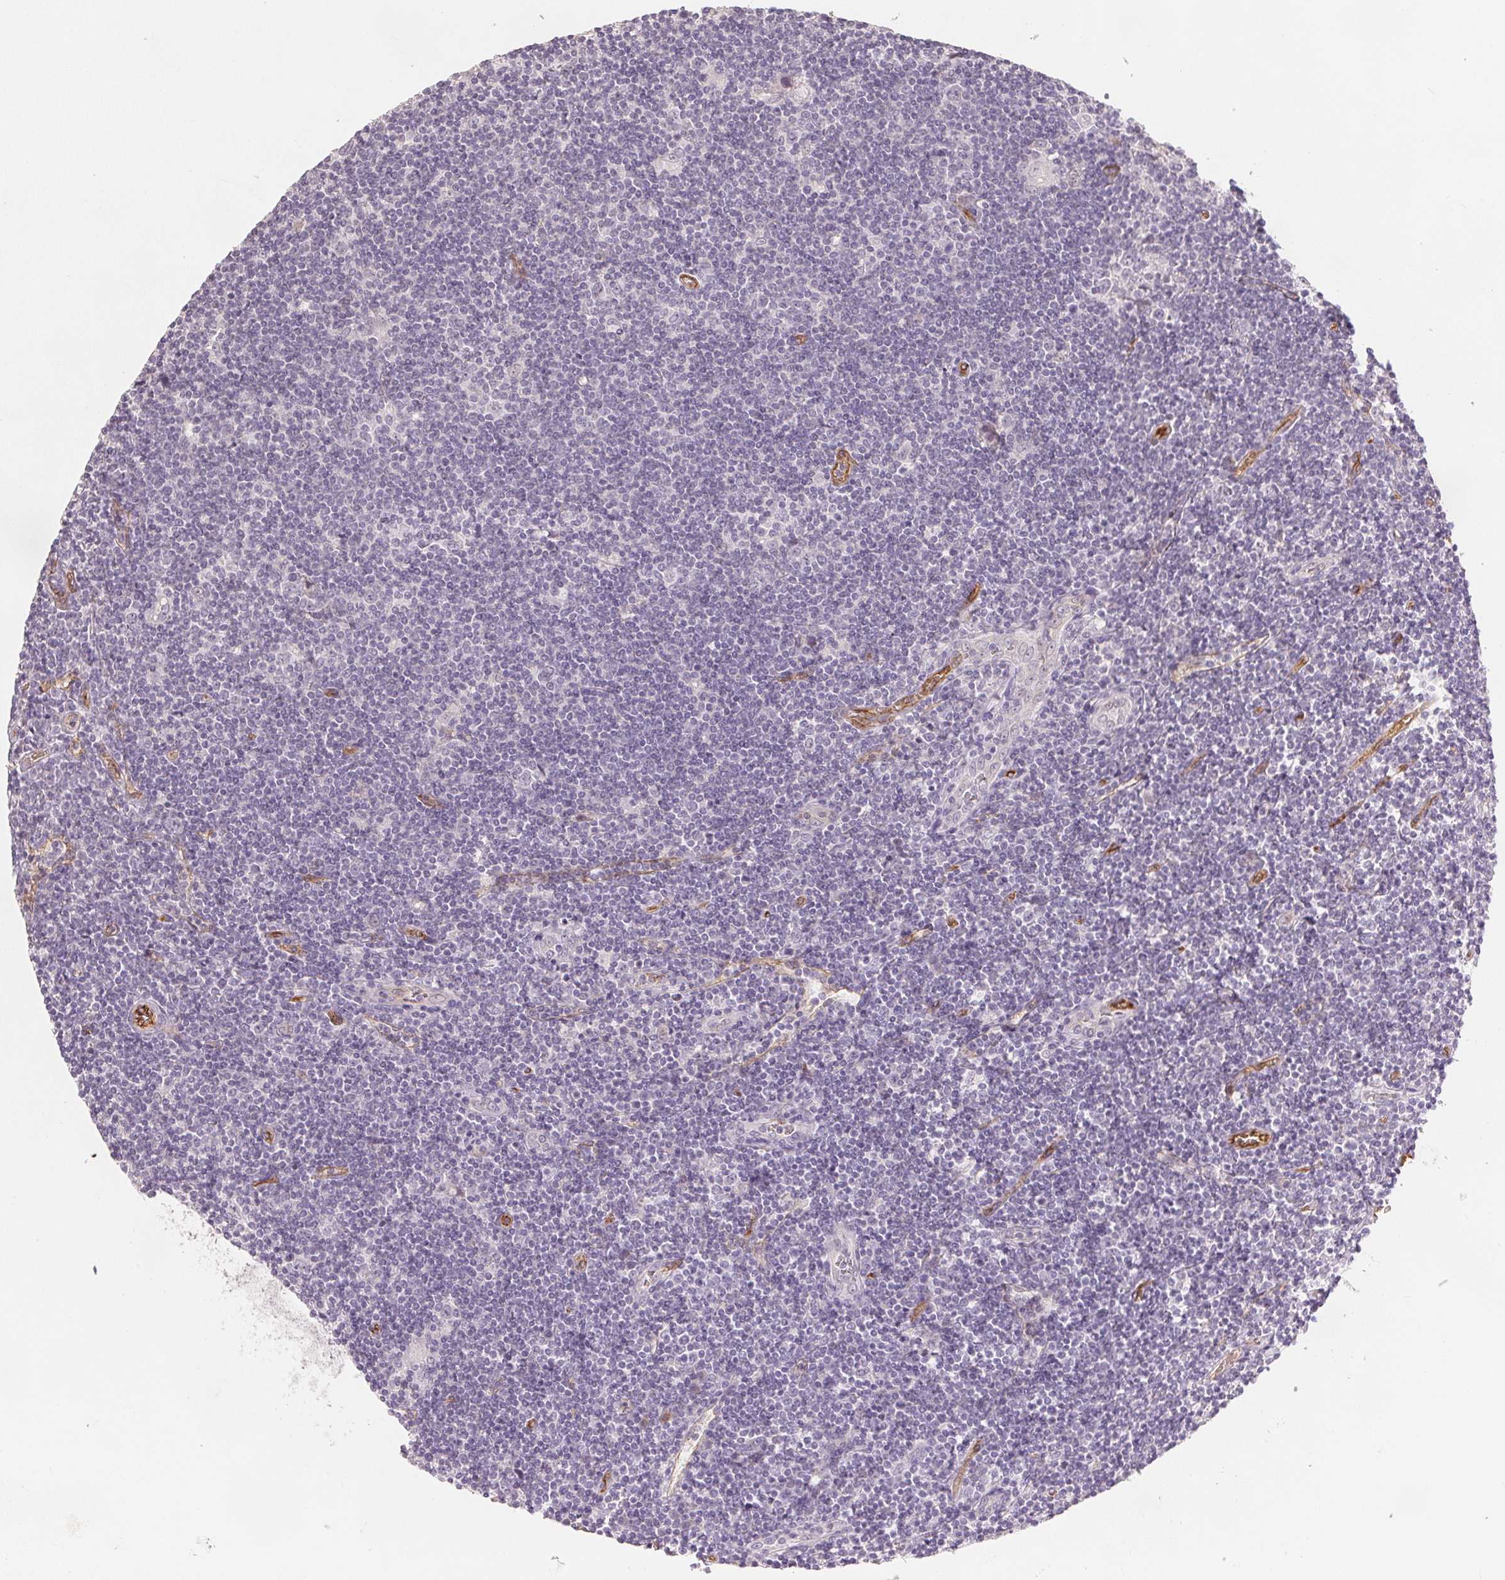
{"staining": {"intensity": "negative", "quantity": "none", "location": "none"}, "tissue": "lymphoma", "cell_type": "Tumor cells", "image_type": "cancer", "snomed": [{"axis": "morphology", "description": "Hodgkin's disease, NOS"}, {"axis": "topography", "description": "Lymph node"}], "caption": "Immunohistochemical staining of lymphoma displays no significant positivity in tumor cells.", "gene": "PODXL", "patient": {"sex": "male", "age": 40}}